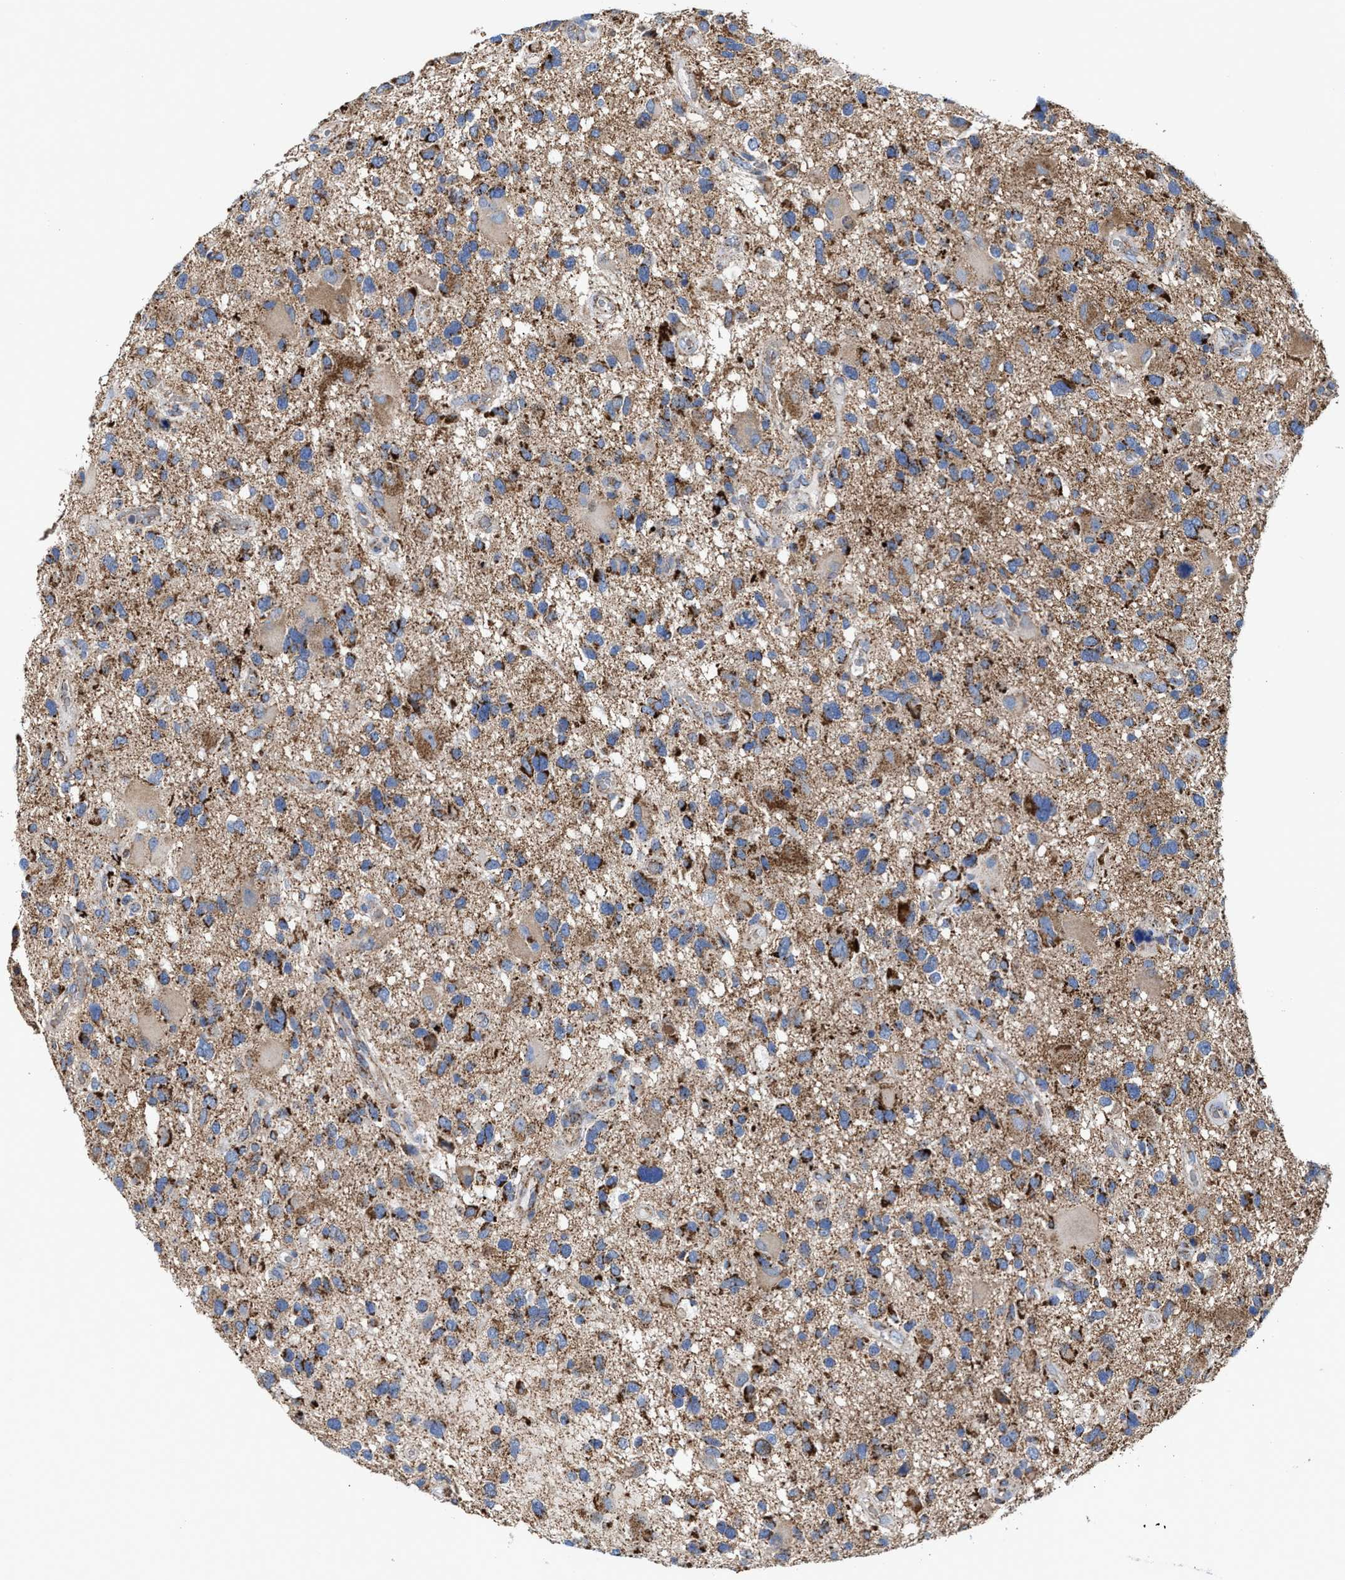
{"staining": {"intensity": "strong", "quantity": ">75%", "location": "cytoplasmic/membranous"}, "tissue": "glioma", "cell_type": "Tumor cells", "image_type": "cancer", "snomed": [{"axis": "morphology", "description": "Glioma, malignant, High grade"}, {"axis": "topography", "description": "Brain"}], "caption": "High-power microscopy captured an immunohistochemistry (IHC) image of glioma, revealing strong cytoplasmic/membranous positivity in about >75% of tumor cells.", "gene": "MECR", "patient": {"sex": "male", "age": 33}}